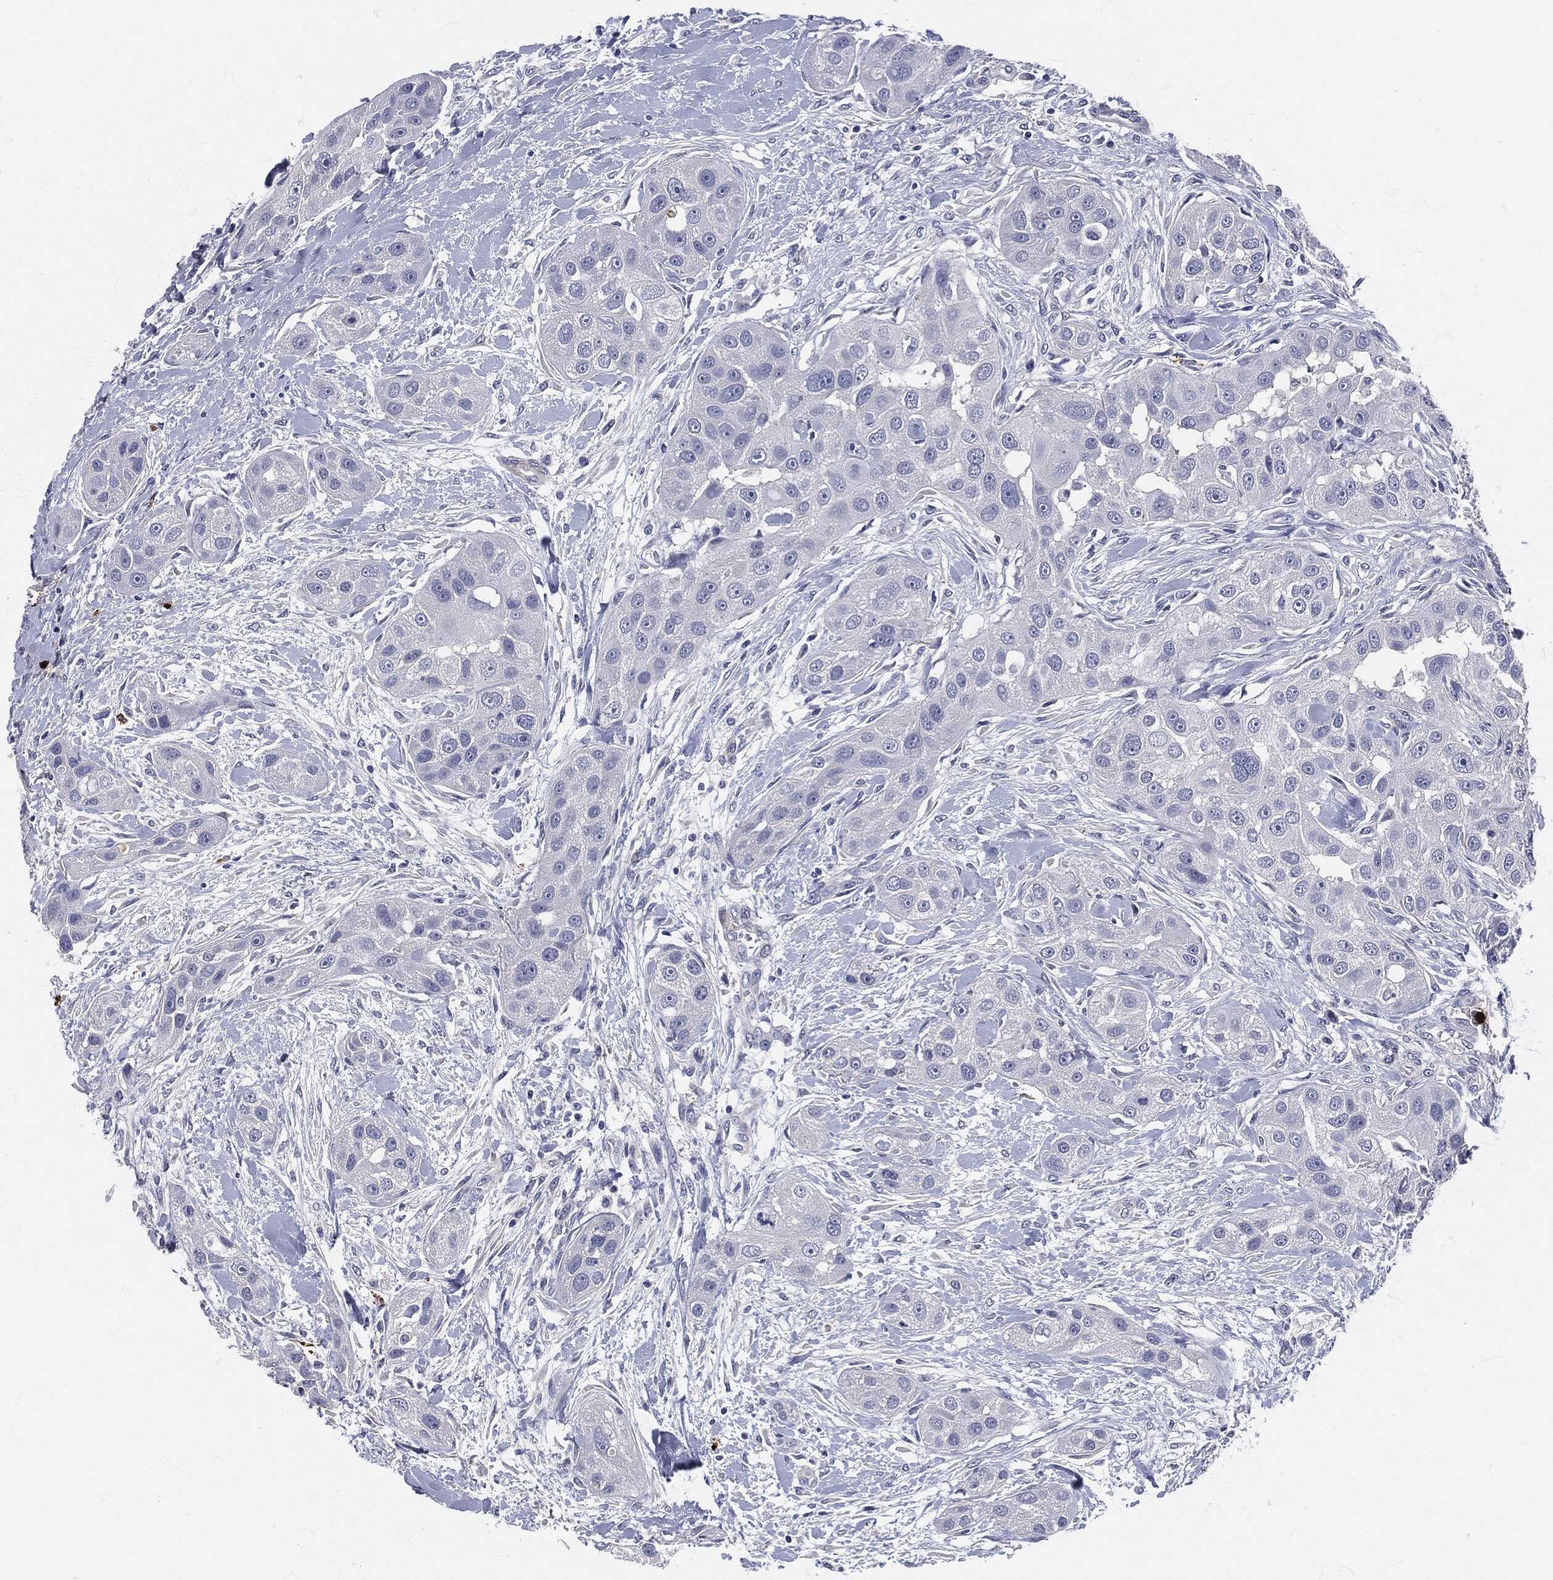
{"staining": {"intensity": "negative", "quantity": "none", "location": "none"}, "tissue": "head and neck cancer", "cell_type": "Tumor cells", "image_type": "cancer", "snomed": [{"axis": "morphology", "description": "Normal tissue, NOS"}, {"axis": "morphology", "description": "Squamous cell carcinoma, NOS"}, {"axis": "topography", "description": "Skeletal muscle"}, {"axis": "topography", "description": "Head-Neck"}], "caption": "The photomicrograph demonstrates no significant positivity in tumor cells of squamous cell carcinoma (head and neck).", "gene": "MPO", "patient": {"sex": "male", "age": 51}}